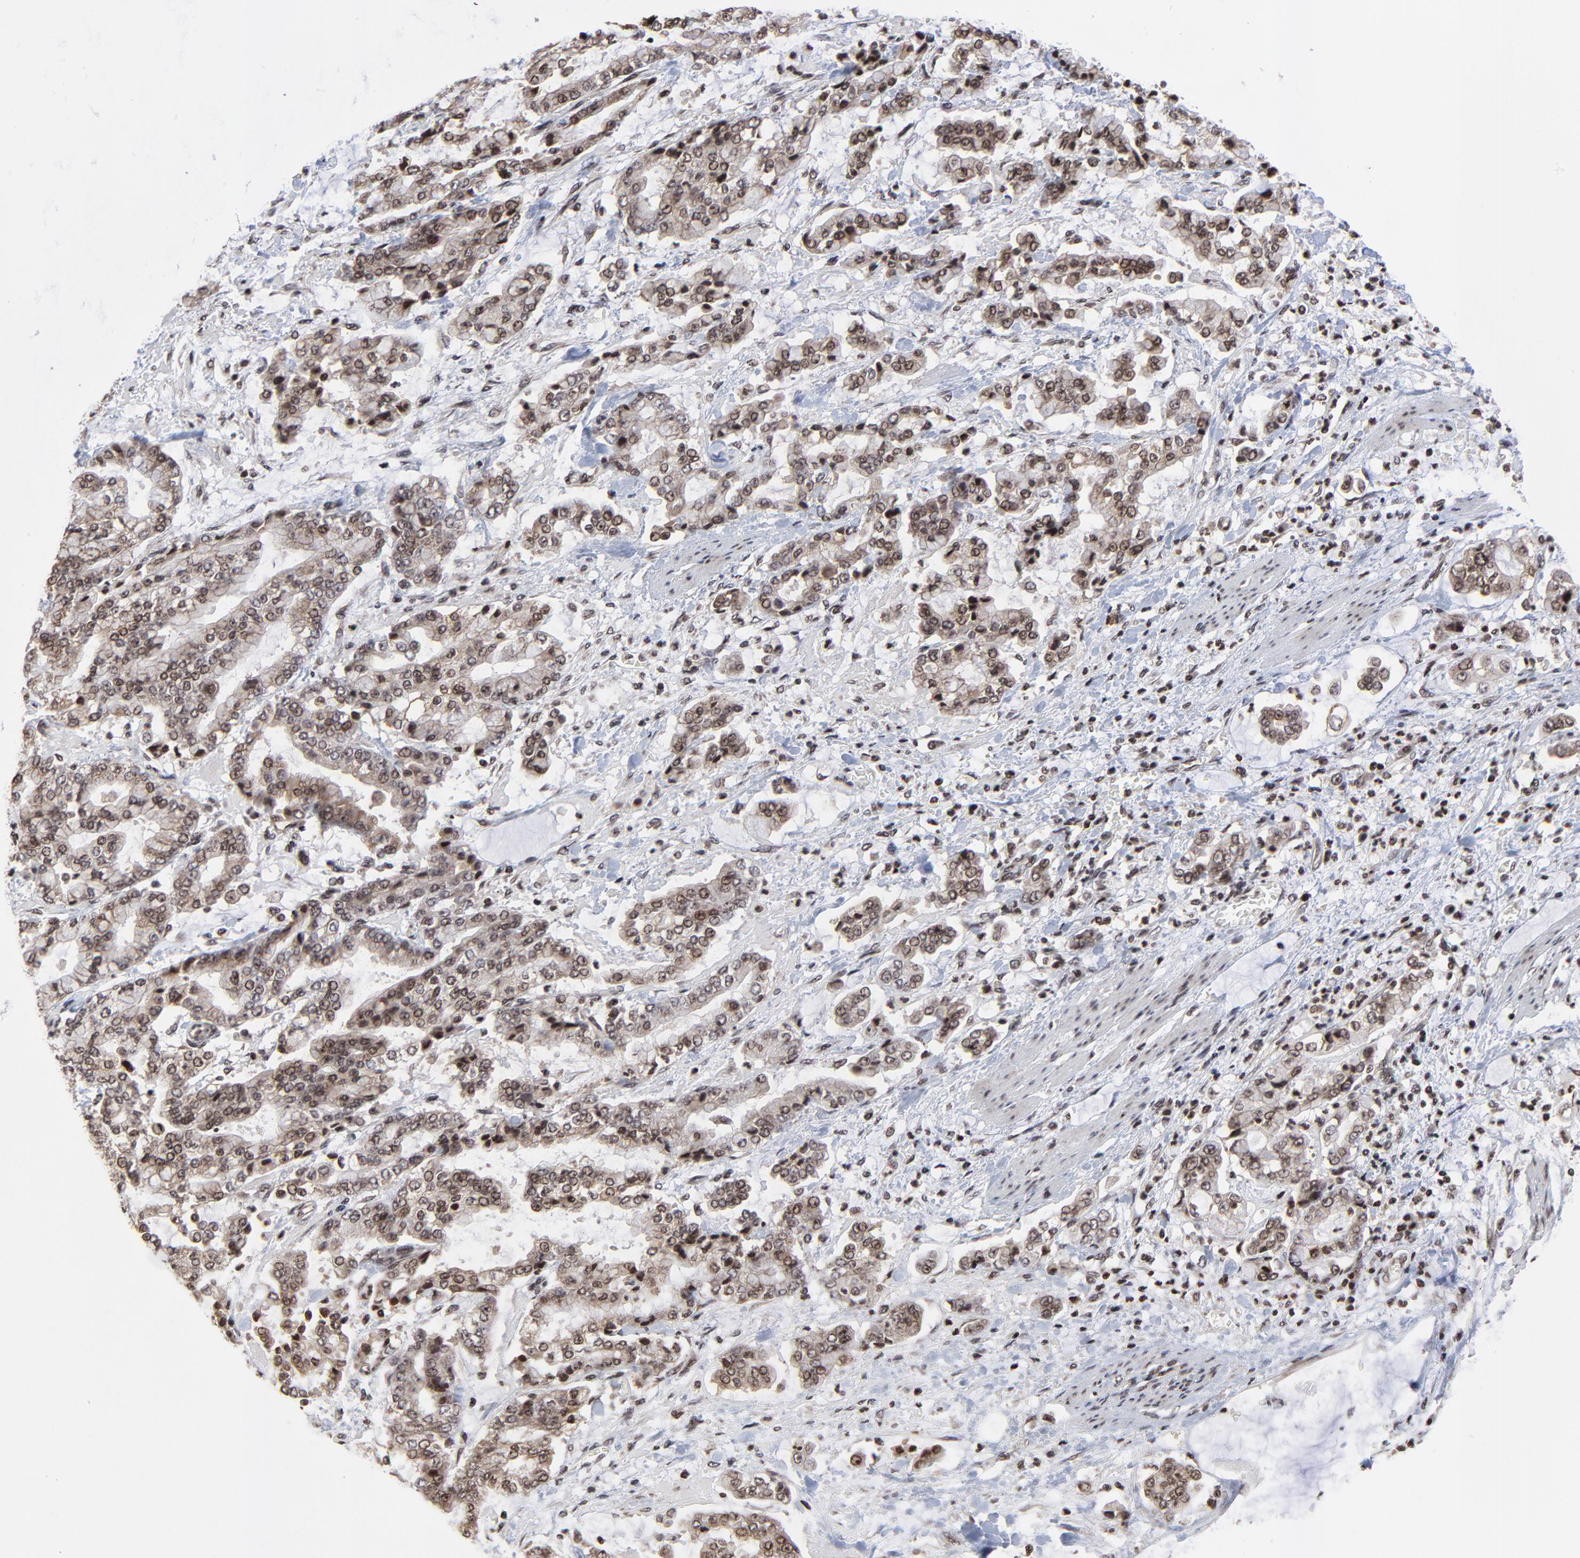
{"staining": {"intensity": "moderate", "quantity": ">75%", "location": "cytoplasmic/membranous,nuclear"}, "tissue": "stomach cancer", "cell_type": "Tumor cells", "image_type": "cancer", "snomed": [{"axis": "morphology", "description": "Normal tissue, NOS"}, {"axis": "morphology", "description": "Adenocarcinoma, NOS"}, {"axis": "topography", "description": "Stomach, upper"}, {"axis": "topography", "description": "Stomach"}], "caption": "This histopathology image displays immunohistochemistry staining of stomach cancer (adenocarcinoma), with medium moderate cytoplasmic/membranous and nuclear staining in approximately >75% of tumor cells.", "gene": "ZNF777", "patient": {"sex": "male", "age": 76}}